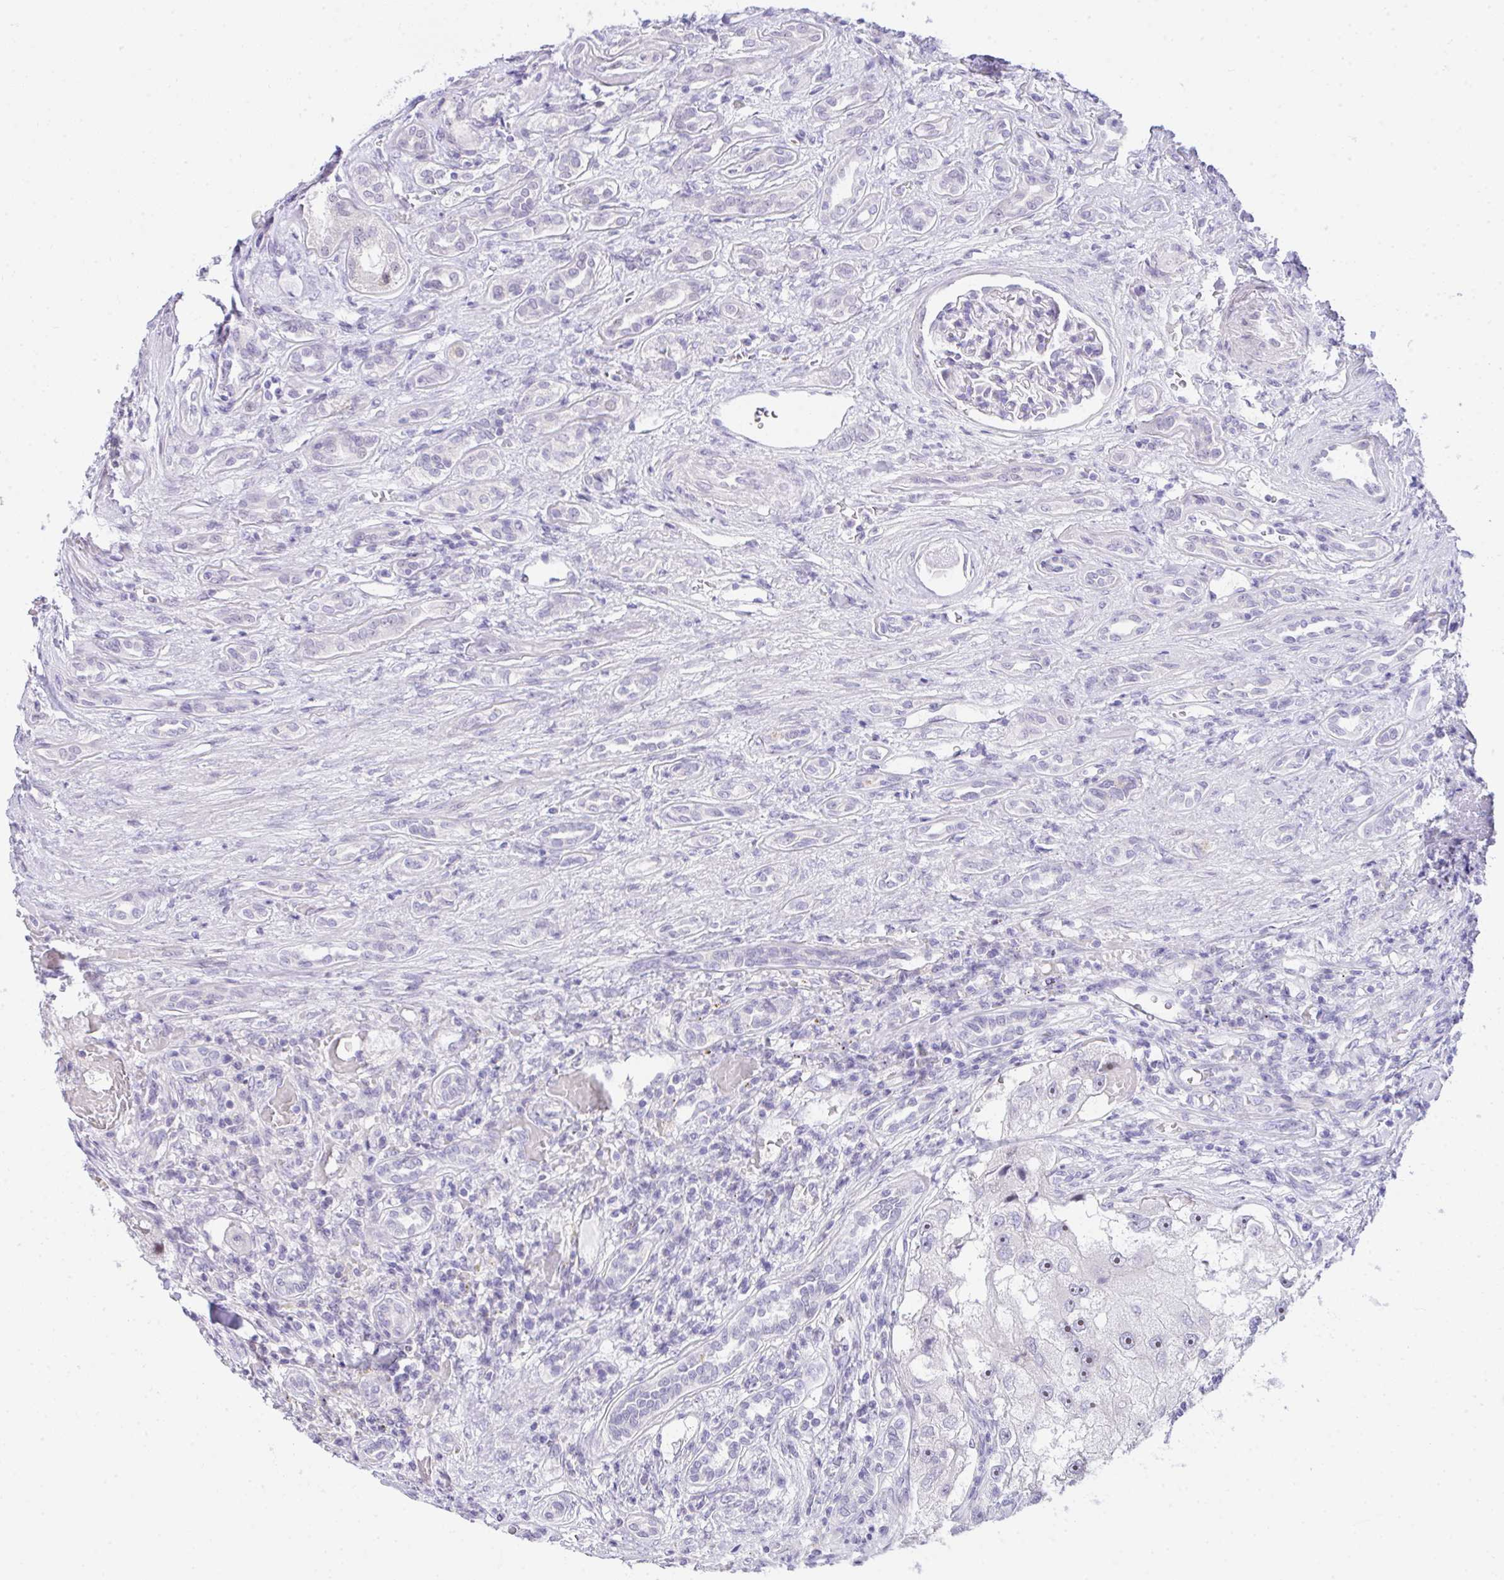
{"staining": {"intensity": "weak", "quantity": "<25%", "location": "nuclear"}, "tissue": "renal cancer", "cell_type": "Tumor cells", "image_type": "cancer", "snomed": [{"axis": "morphology", "description": "Adenocarcinoma, NOS"}, {"axis": "topography", "description": "Kidney"}], "caption": "This is an IHC micrograph of human renal cancer. There is no expression in tumor cells.", "gene": "EID3", "patient": {"sex": "male", "age": 63}}